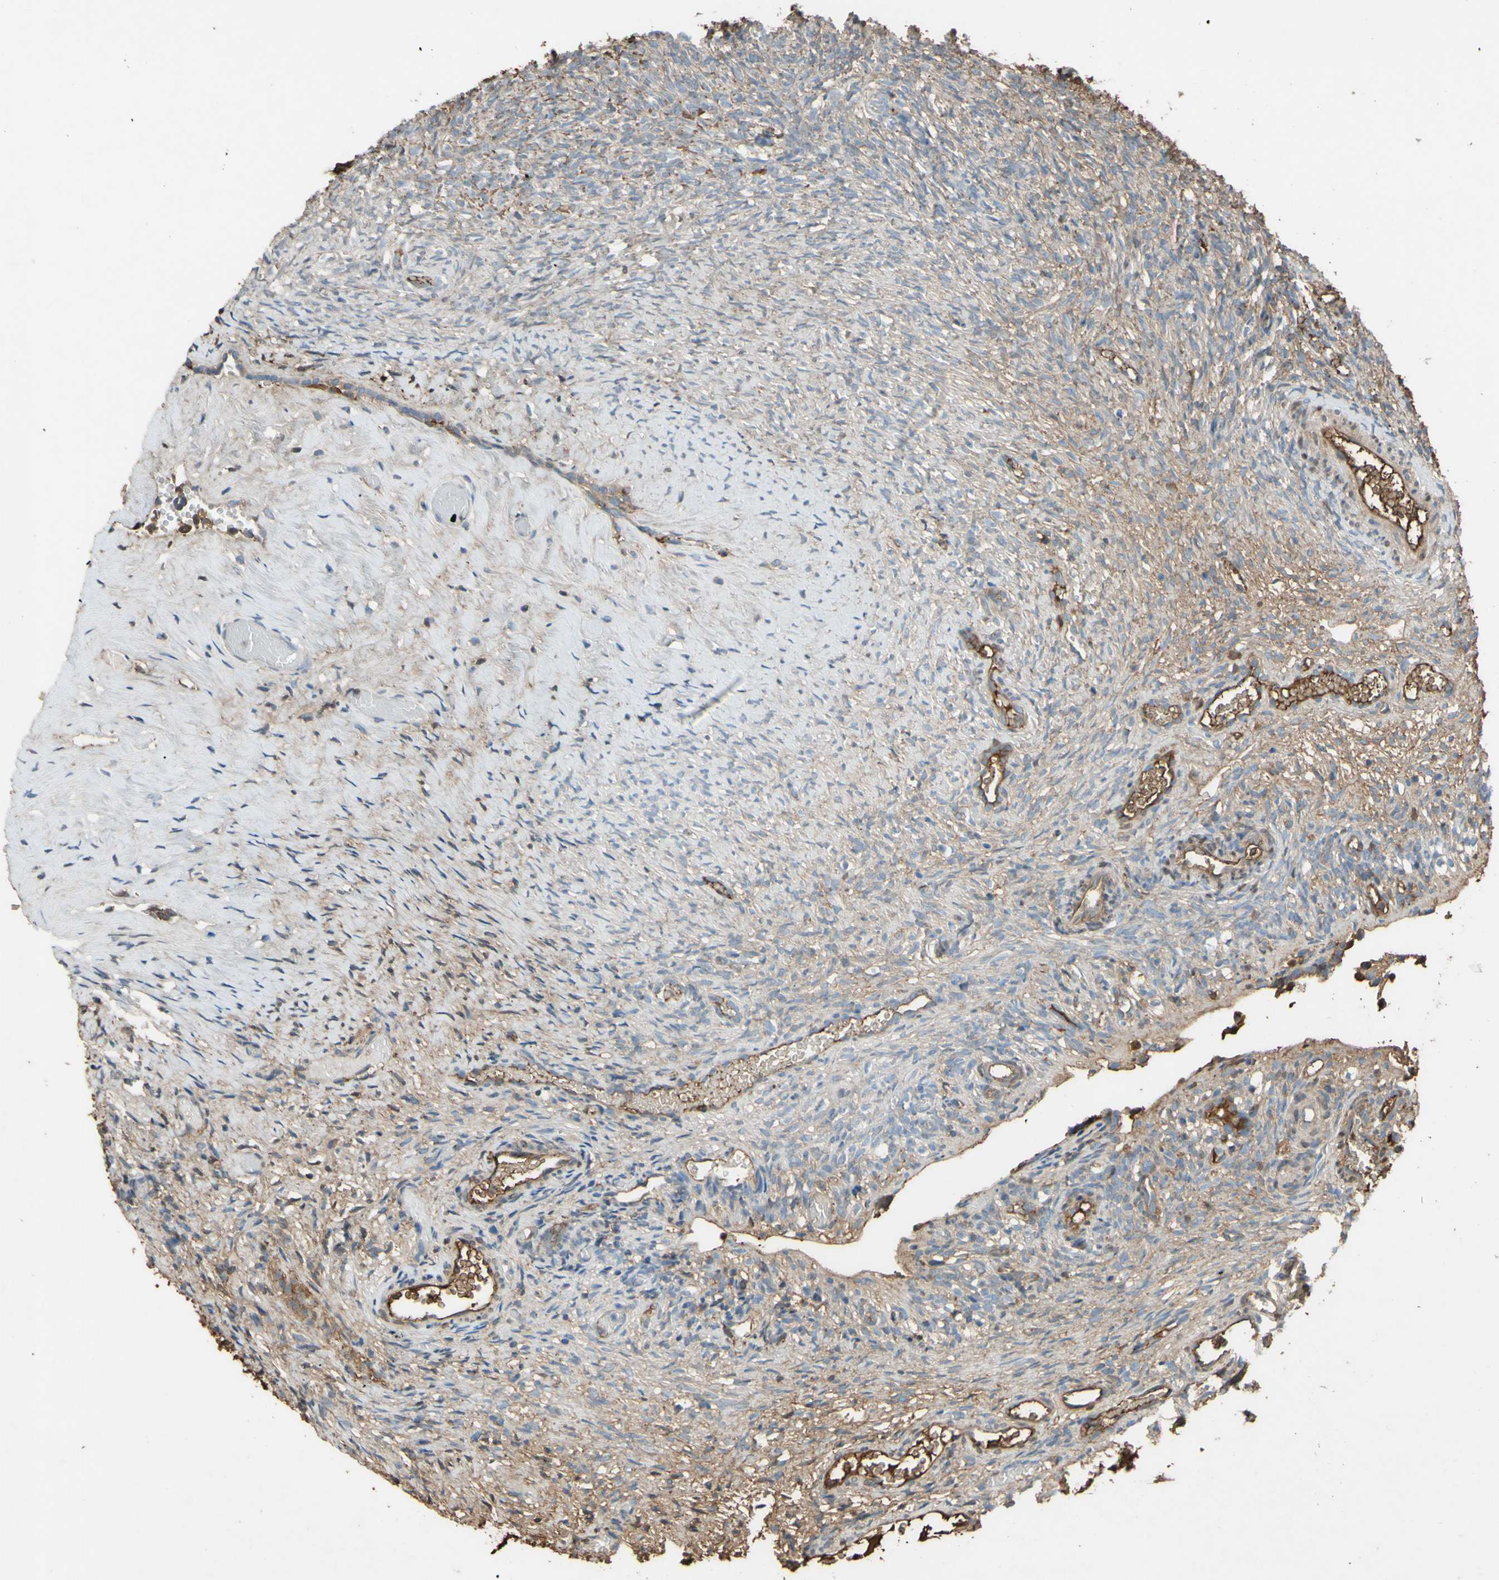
{"staining": {"intensity": "weak", "quantity": "25%-75%", "location": "cytoplasmic/membranous"}, "tissue": "ovary", "cell_type": "Ovarian stroma cells", "image_type": "normal", "snomed": [{"axis": "morphology", "description": "Normal tissue, NOS"}, {"axis": "topography", "description": "Ovary"}], "caption": "The immunohistochemical stain labels weak cytoplasmic/membranous staining in ovarian stroma cells of unremarkable ovary.", "gene": "PTGDS", "patient": {"sex": "female", "age": 35}}